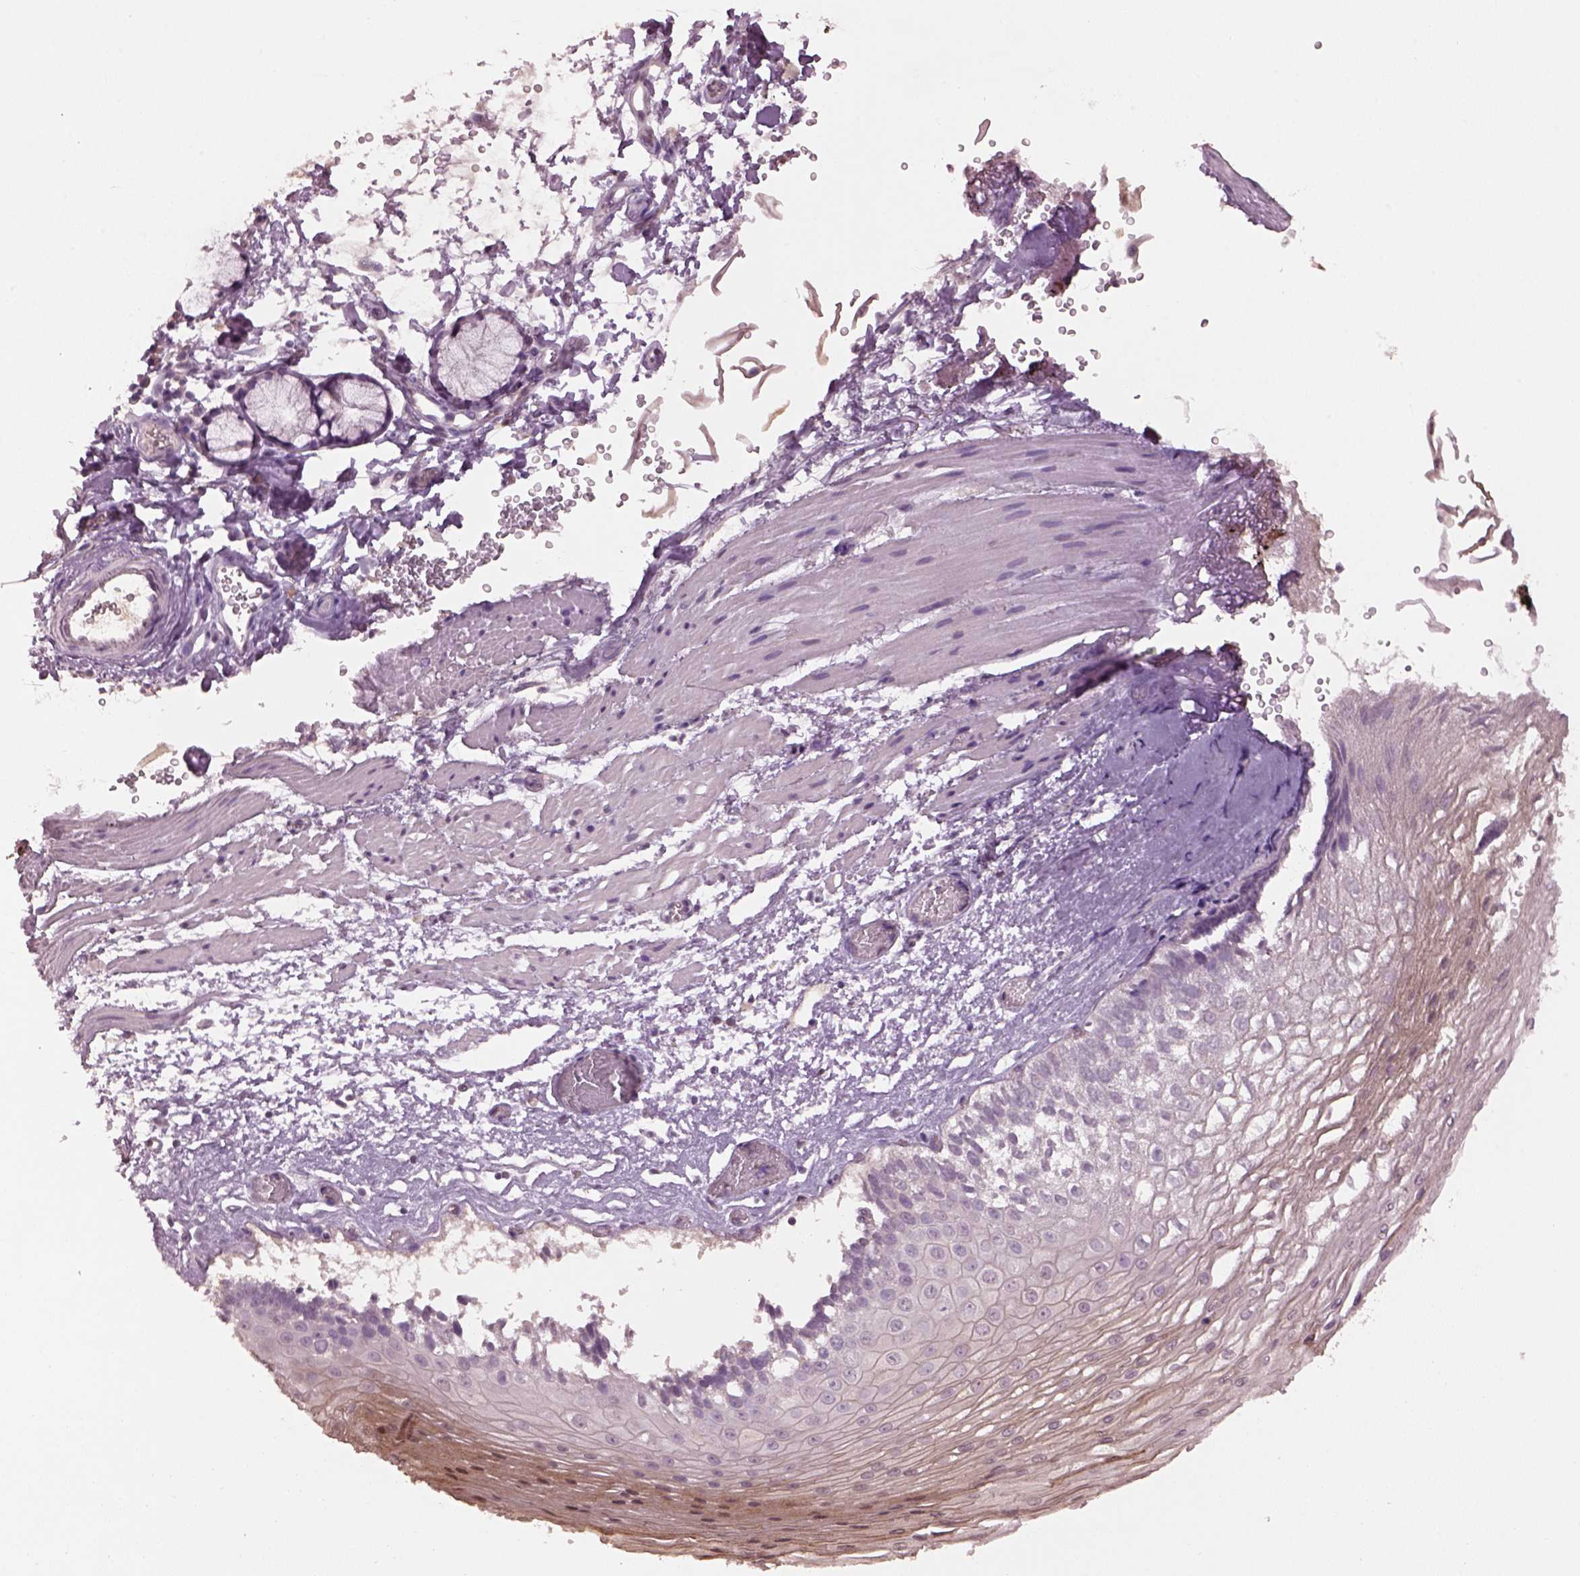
{"staining": {"intensity": "moderate", "quantity": "25%-75%", "location": "cytoplasmic/membranous"}, "tissue": "esophagus", "cell_type": "Squamous epithelial cells", "image_type": "normal", "snomed": [{"axis": "morphology", "description": "Normal tissue, NOS"}, {"axis": "topography", "description": "Esophagus"}], "caption": "Immunohistochemistry staining of unremarkable esophagus, which exhibits medium levels of moderate cytoplasmic/membranous expression in approximately 25%-75% of squamous epithelial cells indicating moderate cytoplasmic/membranous protein staining. The staining was performed using DAB (3,3'-diaminobenzidine) (brown) for protein detection and nuclei were counterstained in hematoxylin (blue).", "gene": "KCNIP3", "patient": {"sex": "female", "age": 62}}